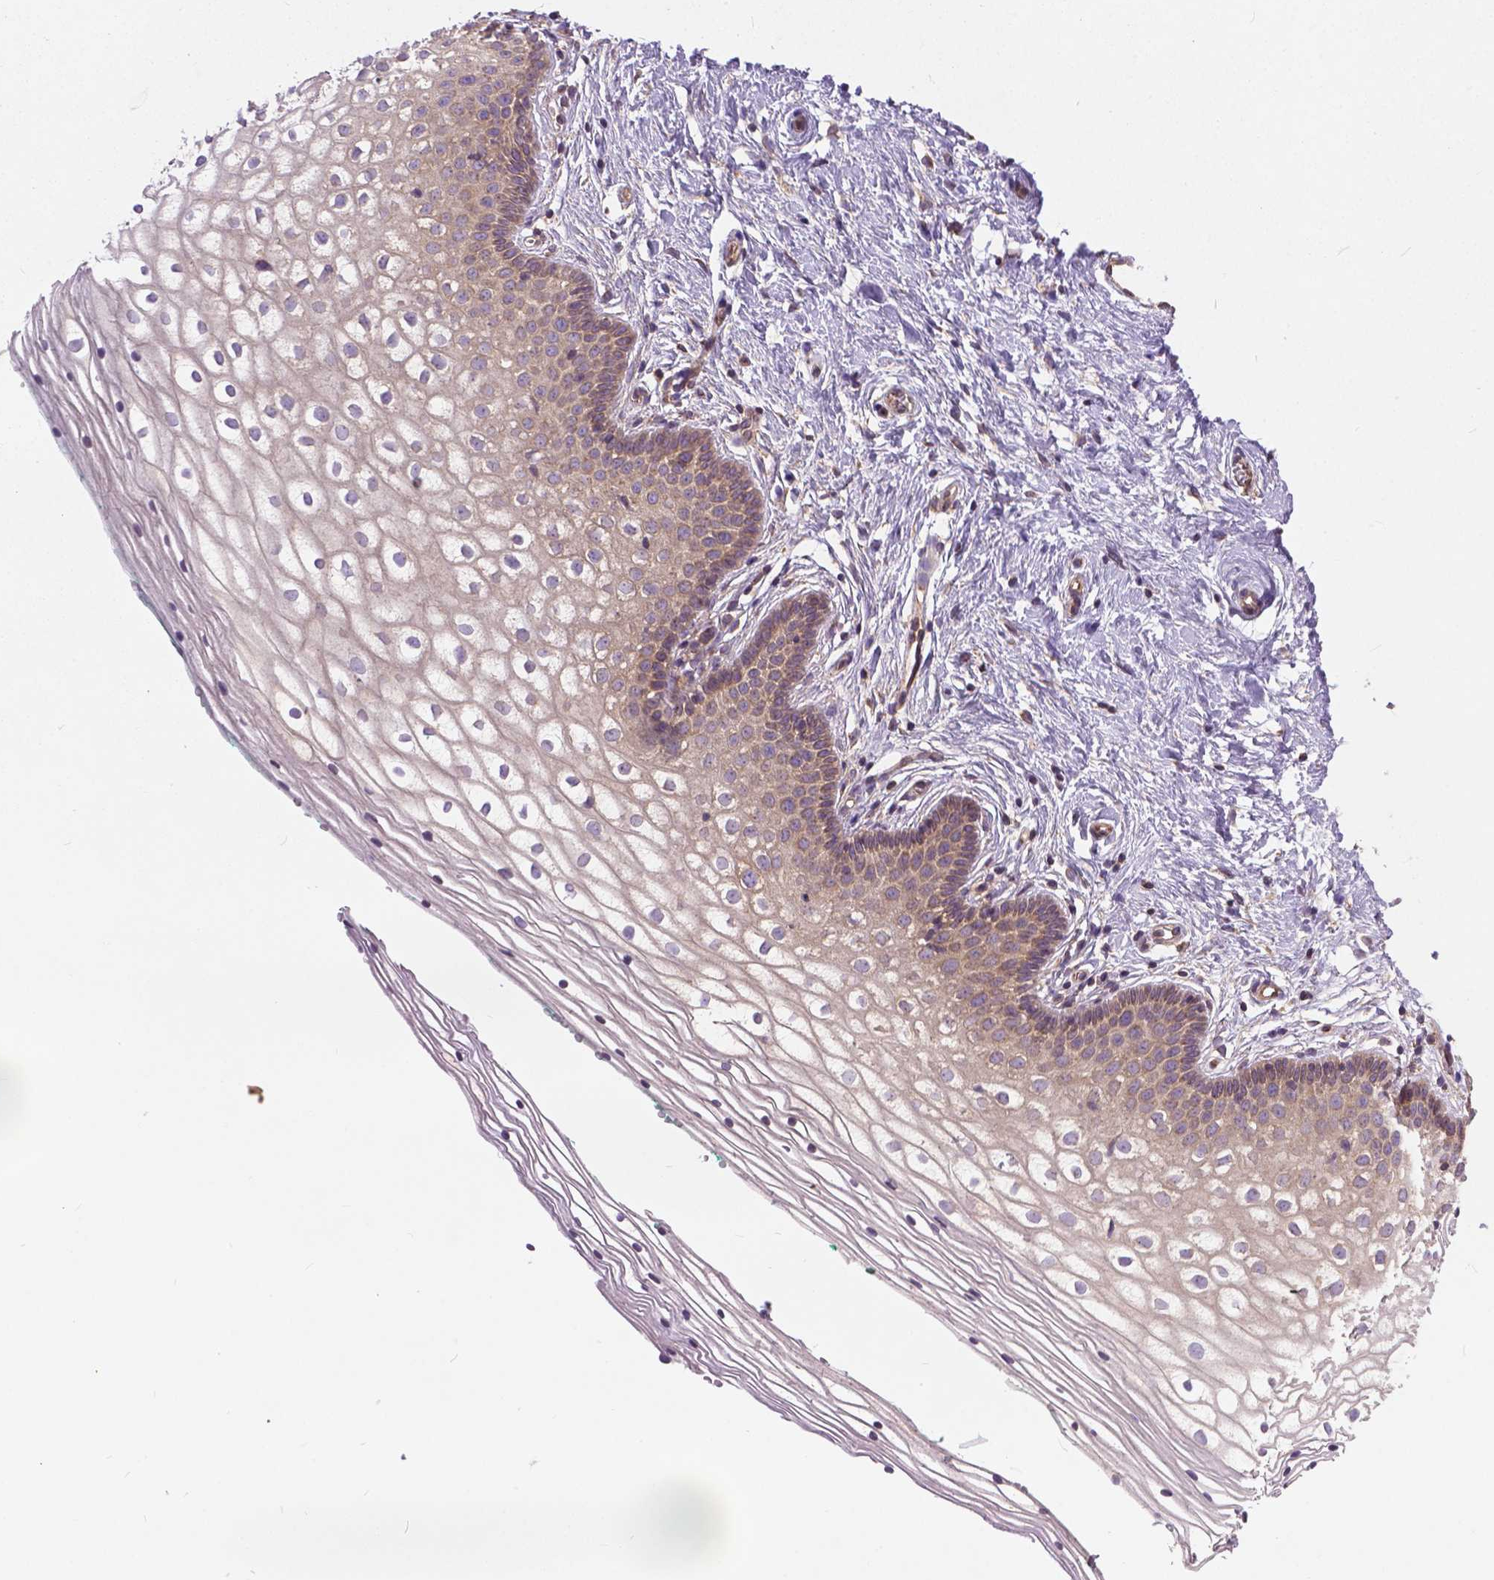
{"staining": {"intensity": "weak", "quantity": "25%-75%", "location": "cytoplasmic/membranous"}, "tissue": "vagina", "cell_type": "Squamous epithelial cells", "image_type": "normal", "snomed": [{"axis": "morphology", "description": "Normal tissue, NOS"}, {"axis": "topography", "description": "Vagina"}], "caption": "Immunohistochemical staining of normal human vagina reveals low levels of weak cytoplasmic/membranous expression in about 25%-75% of squamous epithelial cells.", "gene": "MZT1", "patient": {"sex": "female", "age": 36}}